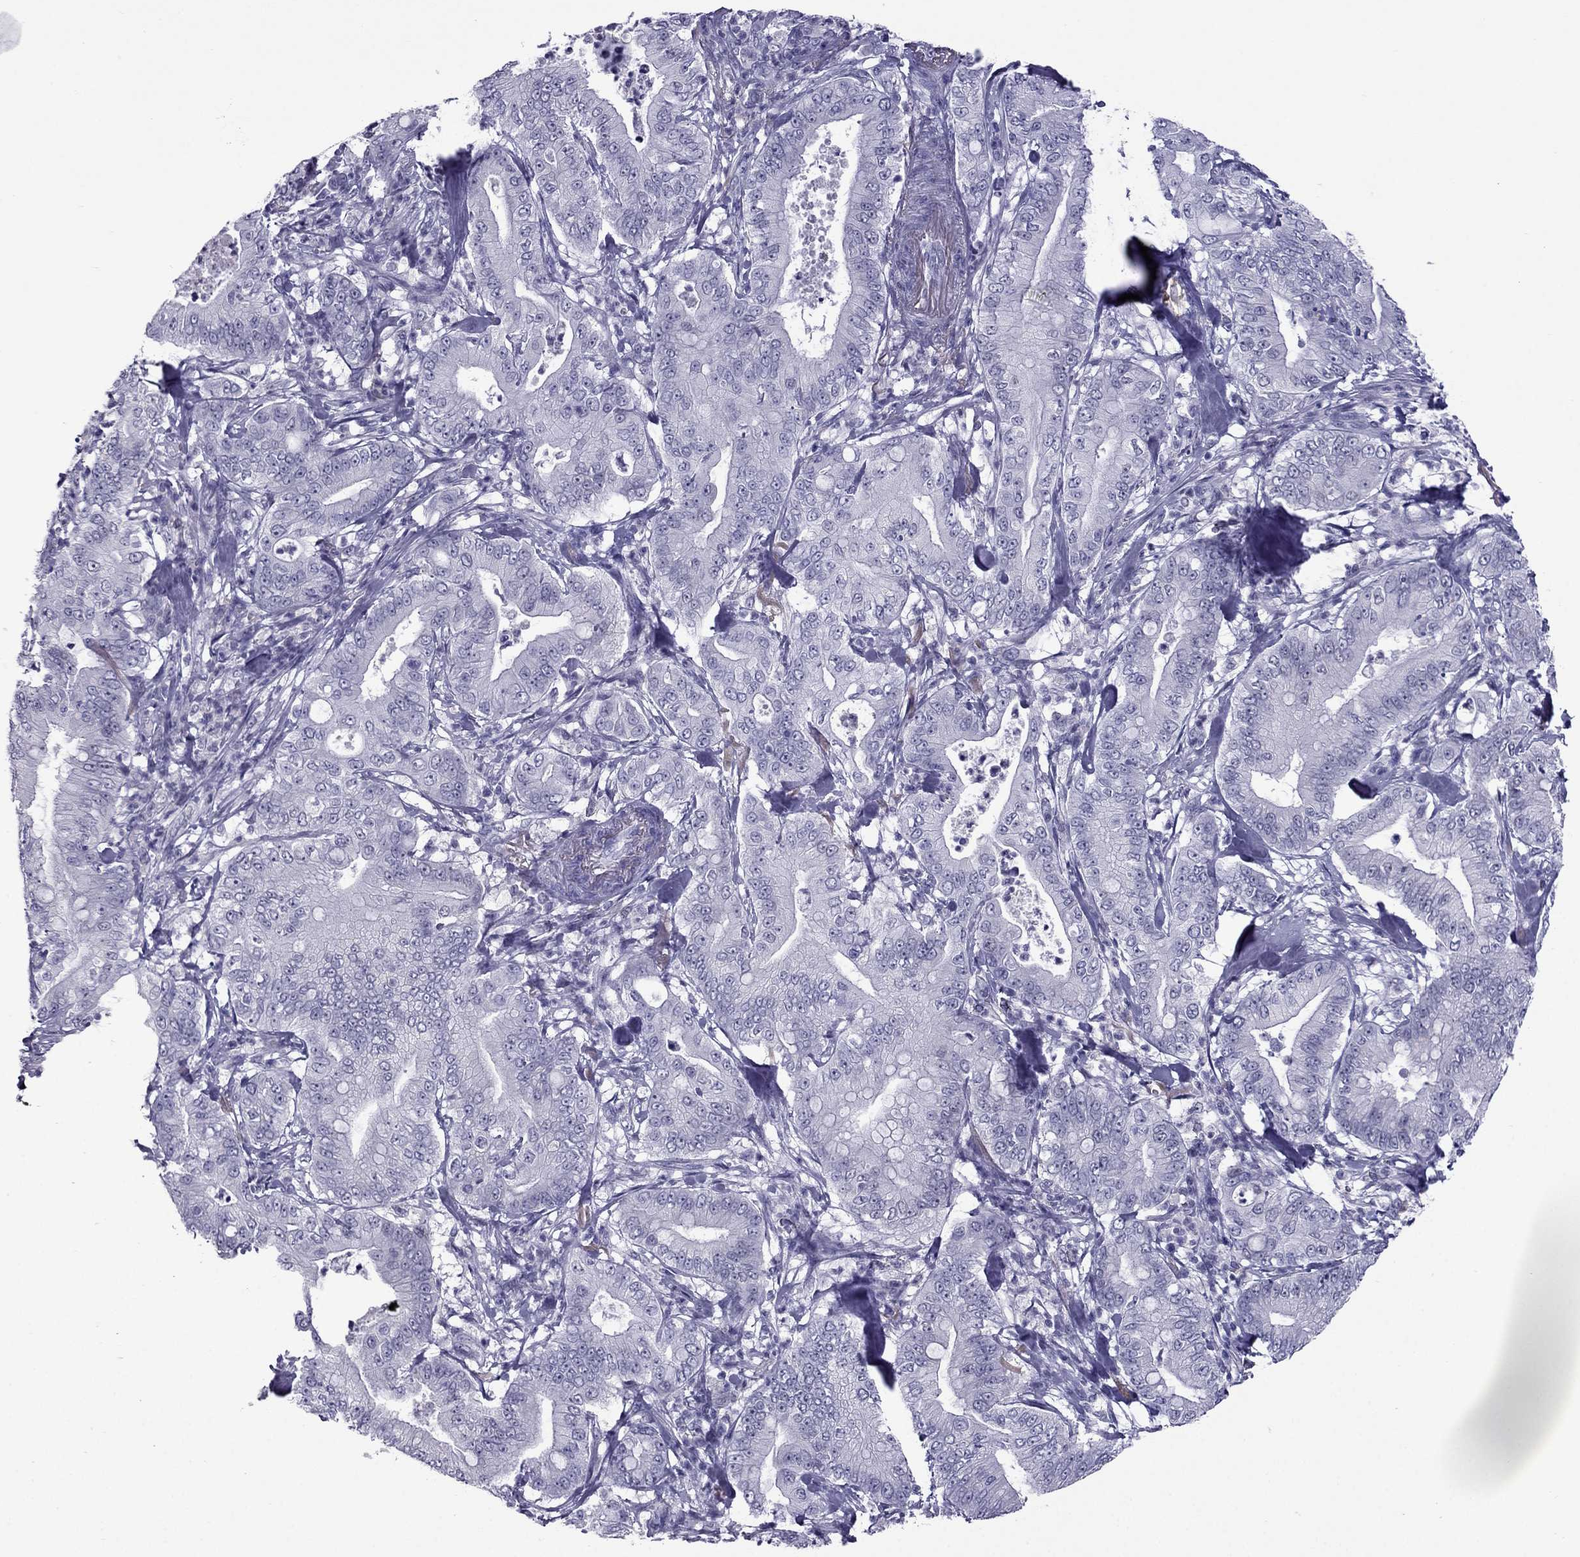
{"staining": {"intensity": "negative", "quantity": "none", "location": "none"}, "tissue": "pancreatic cancer", "cell_type": "Tumor cells", "image_type": "cancer", "snomed": [{"axis": "morphology", "description": "Adenocarcinoma, NOS"}, {"axis": "topography", "description": "Pancreas"}], "caption": "Pancreatic adenocarcinoma was stained to show a protein in brown. There is no significant positivity in tumor cells. The staining was performed using DAB to visualize the protein expression in brown, while the nuclei were stained in blue with hematoxylin (Magnification: 20x).", "gene": "MYLK3", "patient": {"sex": "male", "age": 71}}